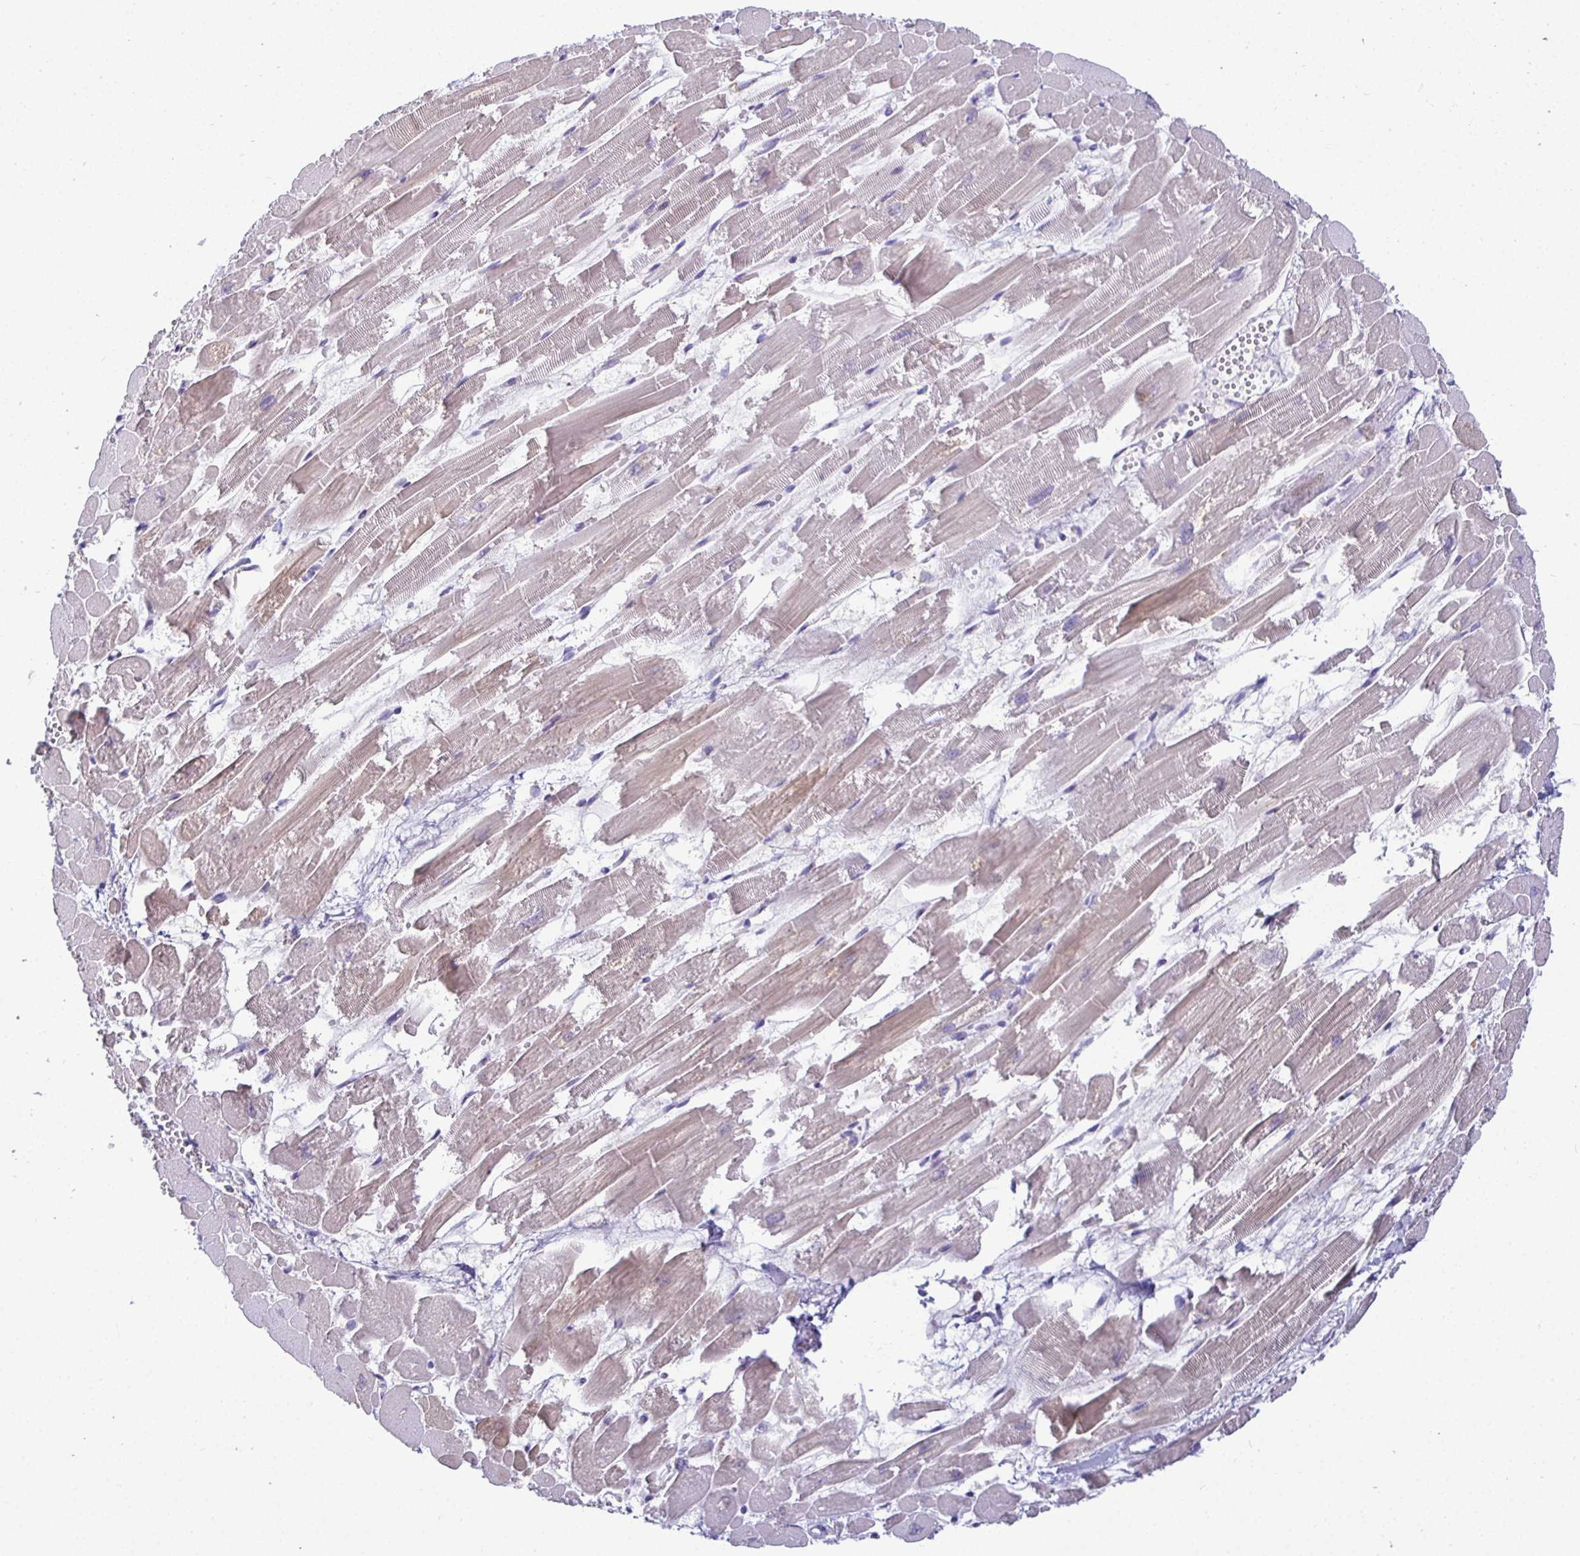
{"staining": {"intensity": "weak", "quantity": "25%-75%", "location": "cytoplasmic/membranous"}, "tissue": "heart muscle", "cell_type": "Cardiomyocytes", "image_type": "normal", "snomed": [{"axis": "morphology", "description": "Normal tissue, NOS"}, {"axis": "topography", "description": "Heart"}], "caption": "Heart muscle stained with a brown dye shows weak cytoplasmic/membranous positive staining in about 25%-75% of cardiomyocytes.", "gene": "SIRPA", "patient": {"sex": "female", "age": 52}}